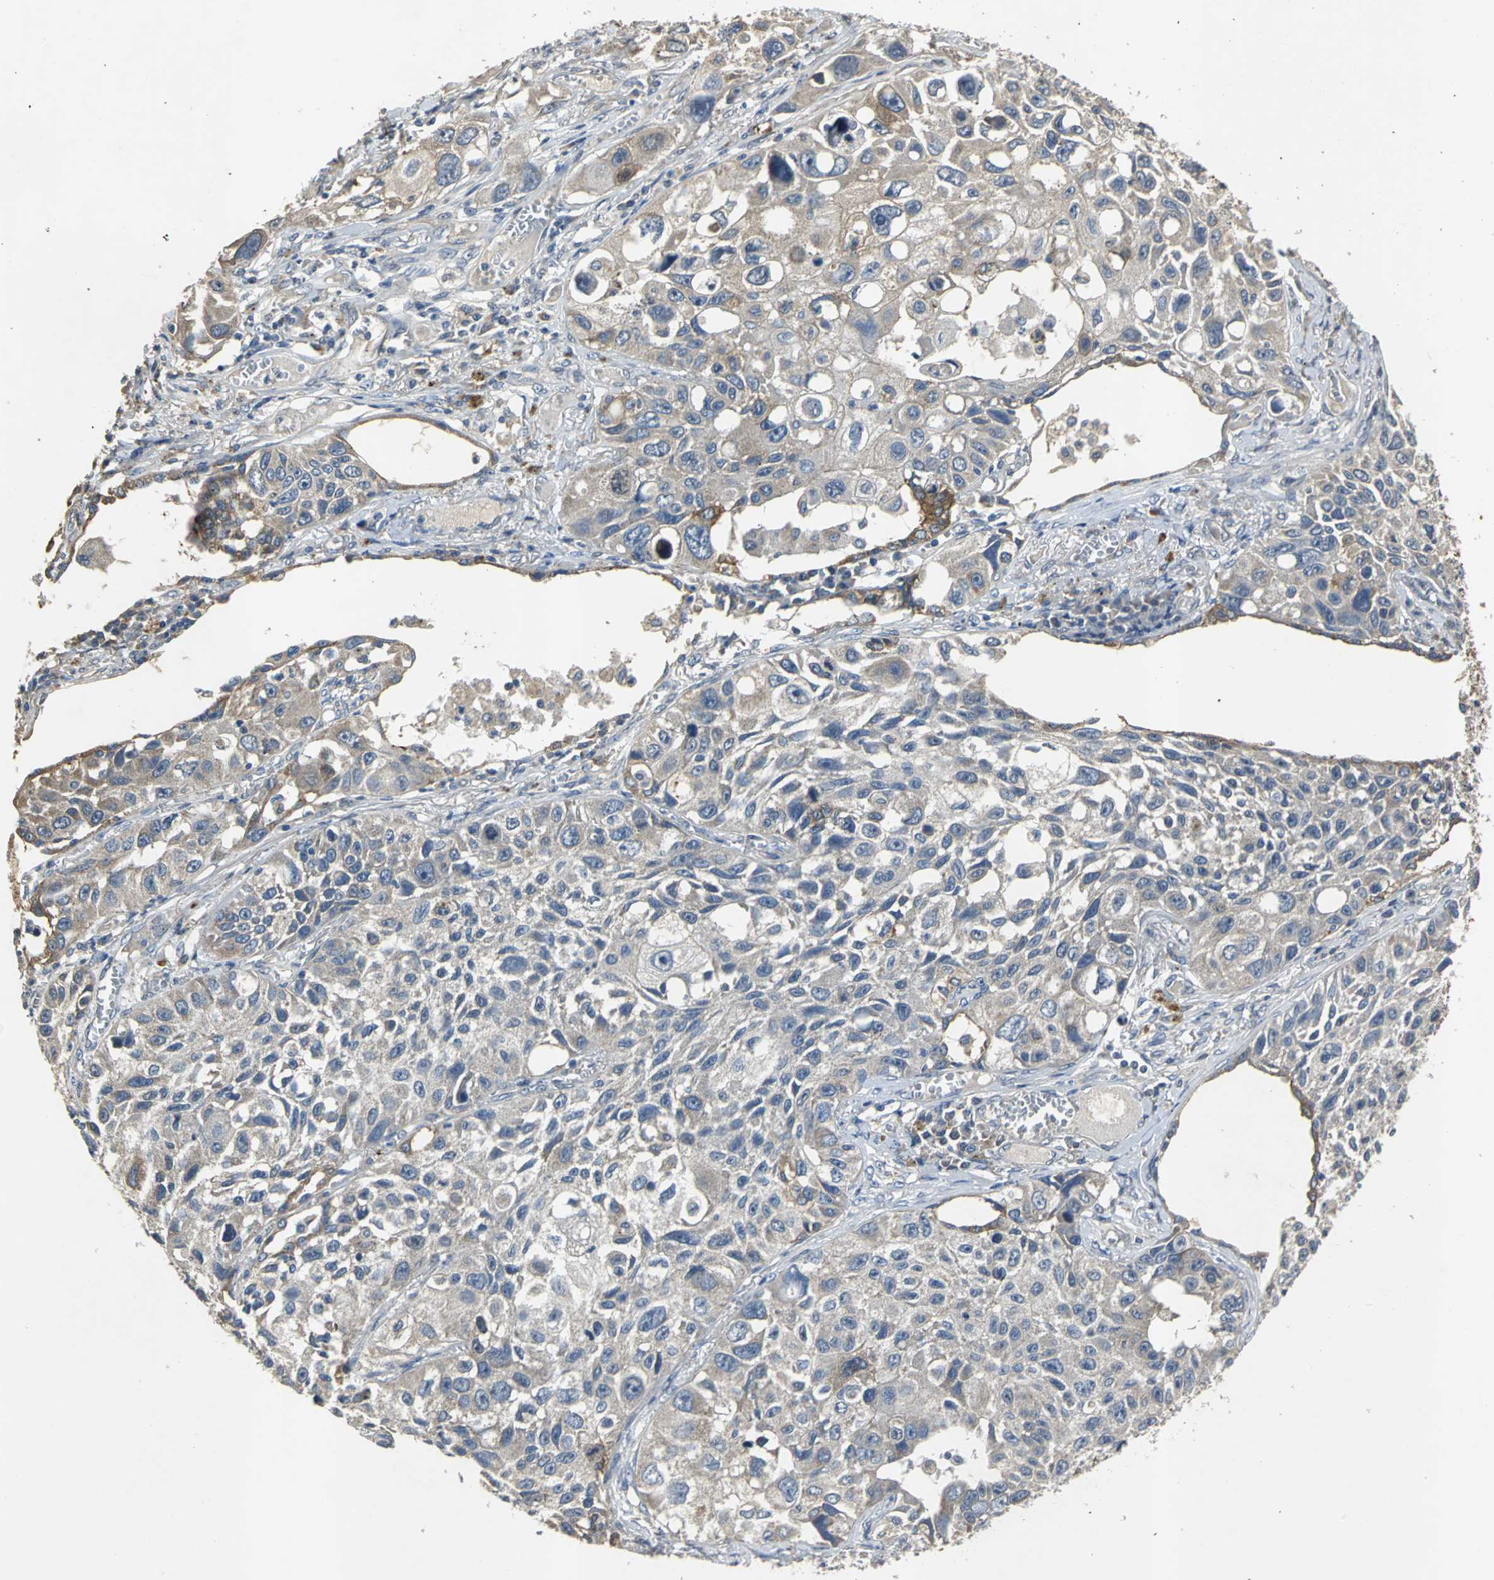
{"staining": {"intensity": "weak", "quantity": ">75%", "location": "cytoplasmic/membranous"}, "tissue": "lung cancer", "cell_type": "Tumor cells", "image_type": "cancer", "snomed": [{"axis": "morphology", "description": "Squamous cell carcinoma, NOS"}, {"axis": "topography", "description": "Lung"}], "caption": "Immunohistochemistry photomicrograph of human lung cancer (squamous cell carcinoma) stained for a protein (brown), which shows low levels of weak cytoplasmic/membranous positivity in about >75% of tumor cells.", "gene": "OCLN", "patient": {"sex": "male", "age": 71}}